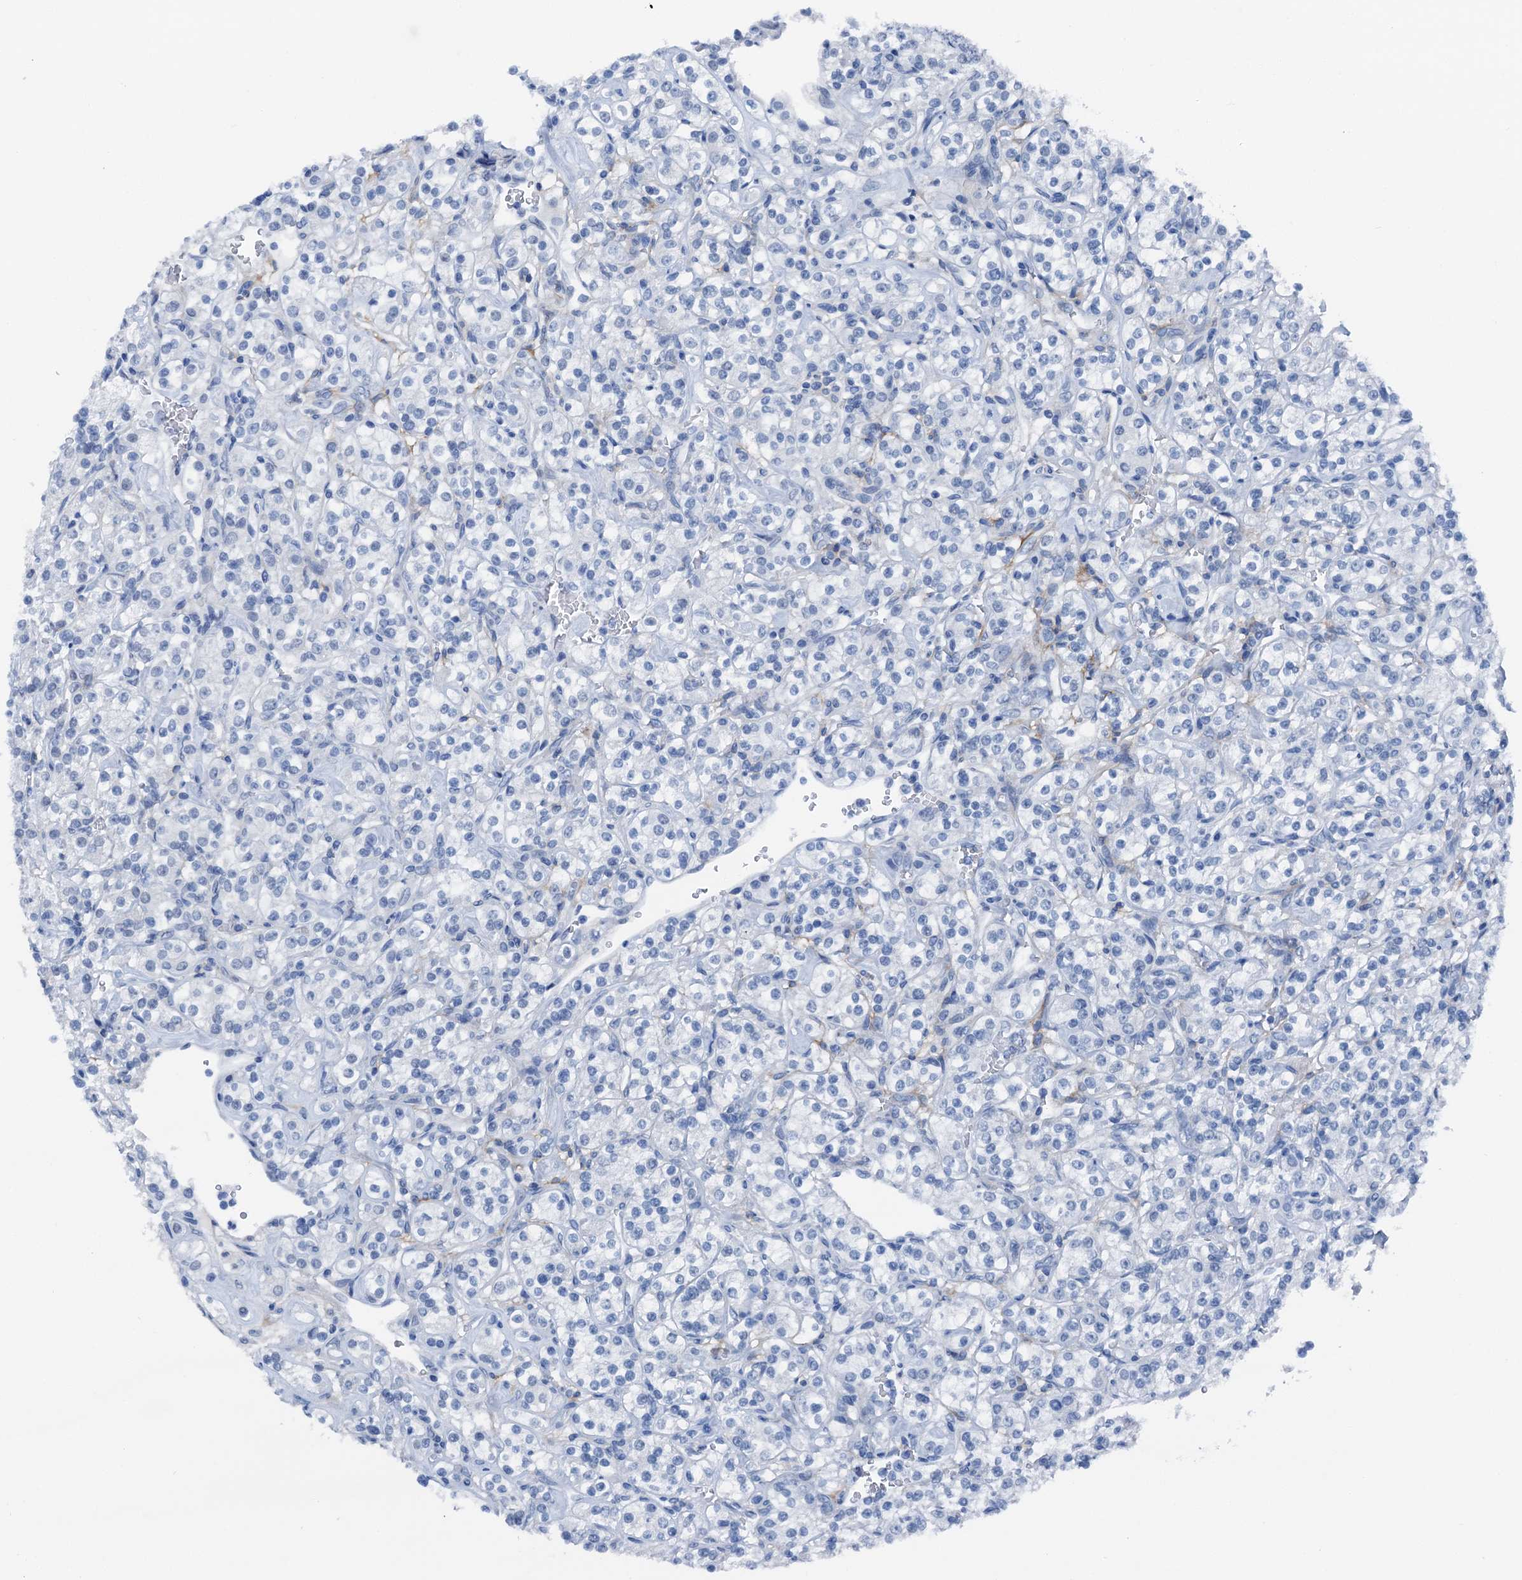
{"staining": {"intensity": "negative", "quantity": "none", "location": "none"}, "tissue": "renal cancer", "cell_type": "Tumor cells", "image_type": "cancer", "snomed": [{"axis": "morphology", "description": "Adenocarcinoma, NOS"}, {"axis": "topography", "description": "Kidney"}], "caption": "Renal adenocarcinoma was stained to show a protein in brown. There is no significant positivity in tumor cells.", "gene": "CBLN3", "patient": {"sex": "male", "age": 77}}